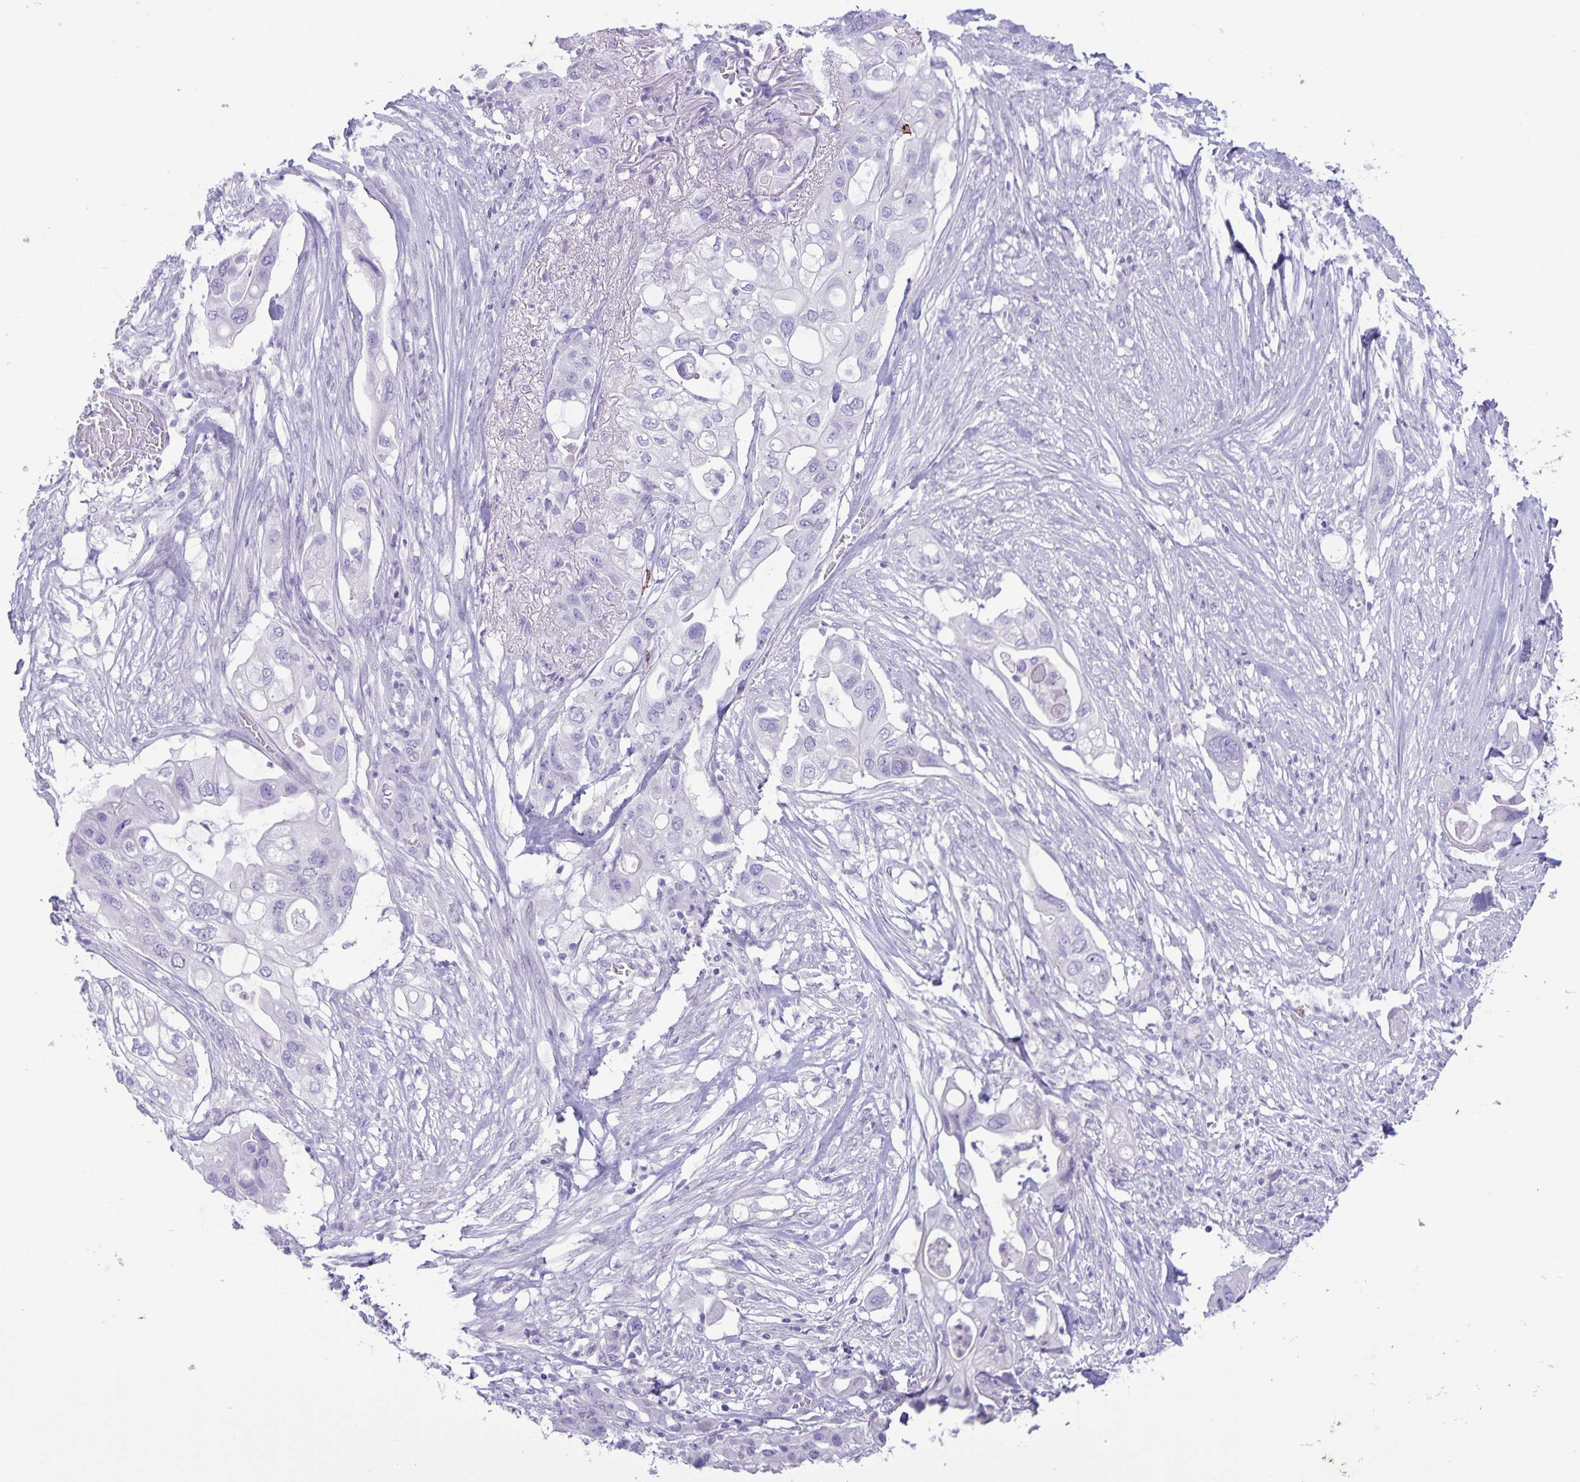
{"staining": {"intensity": "negative", "quantity": "none", "location": "none"}, "tissue": "pancreatic cancer", "cell_type": "Tumor cells", "image_type": "cancer", "snomed": [{"axis": "morphology", "description": "Adenocarcinoma, NOS"}, {"axis": "topography", "description": "Pancreas"}], "caption": "DAB (3,3'-diaminobenzidine) immunohistochemical staining of human pancreatic cancer (adenocarcinoma) exhibits no significant positivity in tumor cells.", "gene": "IBTK", "patient": {"sex": "female", "age": 72}}